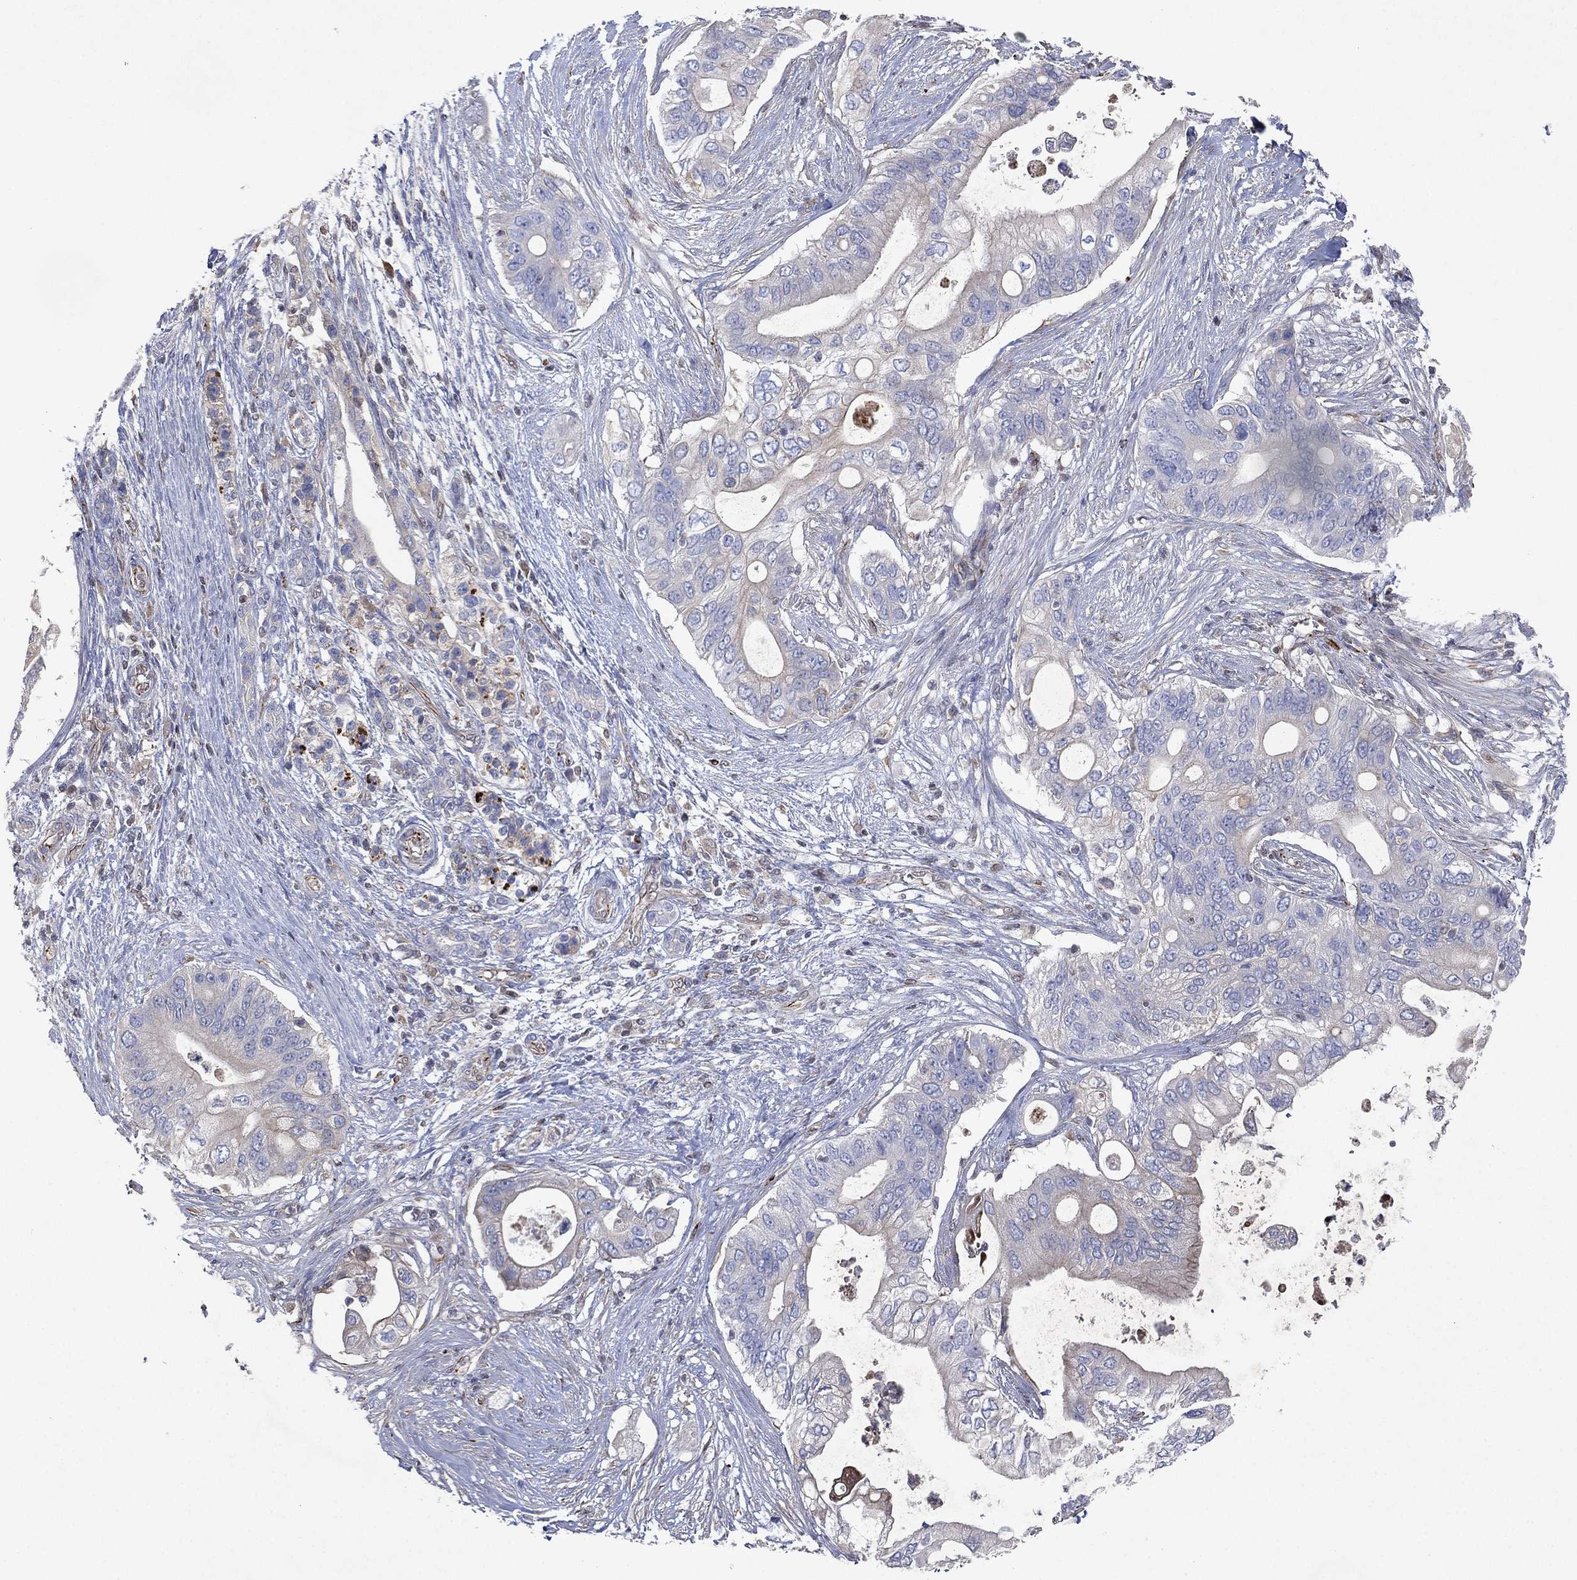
{"staining": {"intensity": "negative", "quantity": "none", "location": "none"}, "tissue": "pancreatic cancer", "cell_type": "Tumor cells", "image_type": "cancer", "snomed": [{"axis": "morphology", "description": "Adenocarcinoma, NOS"}, {"axis": "topography", "description": "Pancreas"}], "caption": "A high-resolution micrograph shows immunohistochemistry staining of pancreatic cancer, which displays no significant positivity in tumor cells.", "gene": "FLI1", "patient": {"sex": "female", "age": 72}}